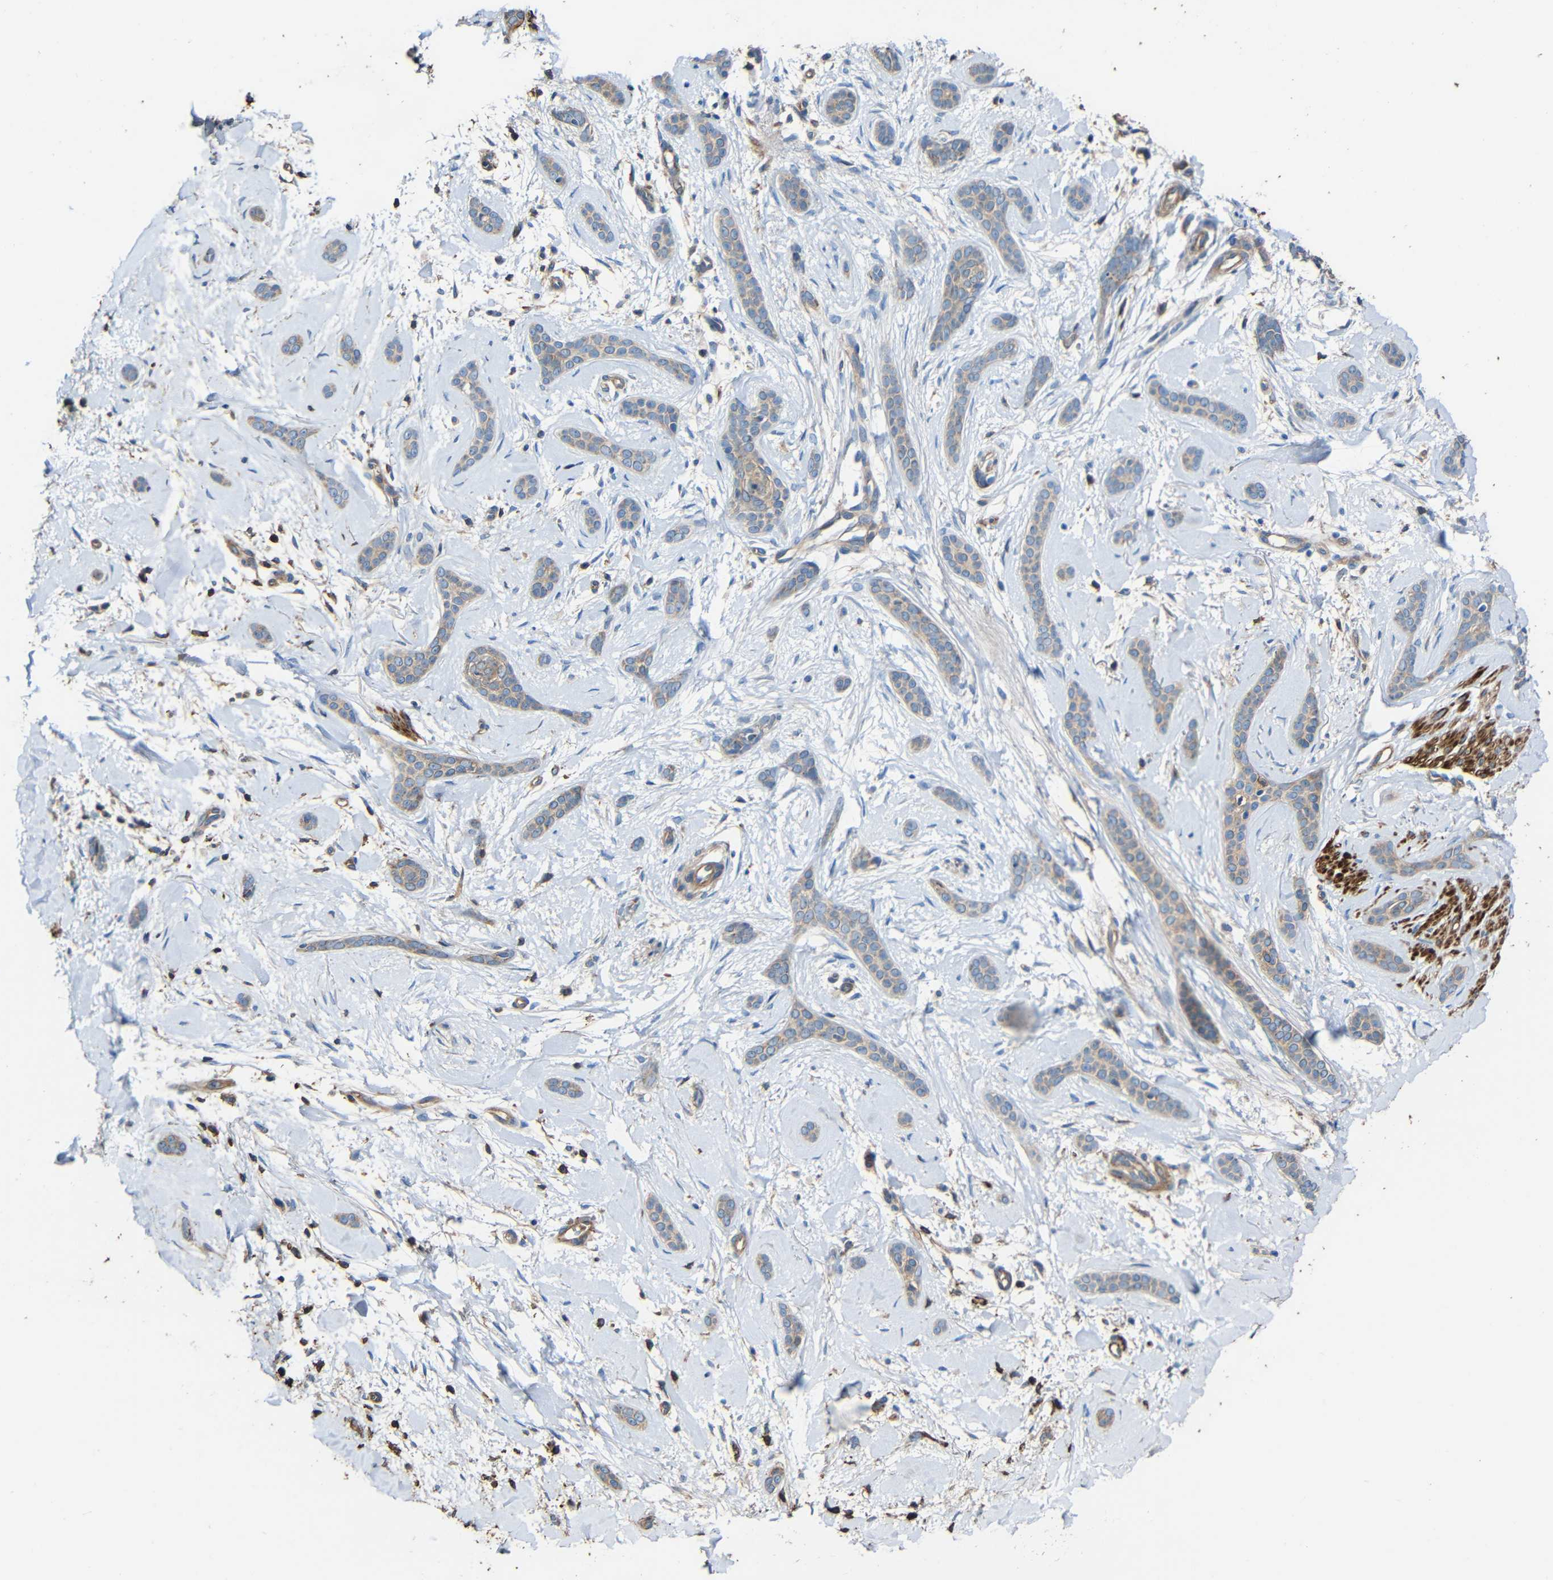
{"staining": {"intensity": "weak", "quantity": "<25%", "location": "cytoplasmic/membranous"}, "tissue": "skin cancer", "cell_type": "Tumor cells", "image_type": "cancer", "snomed": [{"axis": "morphology", "description": "Basal cell carcinoma"}, {"axis": "morphology", "description": "Adnexal tumor, benign"}, {"axis": "topography", "description": "Skin"}], "caption": "This is an immunohistochemistry (IHC) micrograph of skin basal cell carcinoma. There is no positivity in tumor cells.", "gene": "RHOT2", "patient": {"sex": "female", "age": 42}}